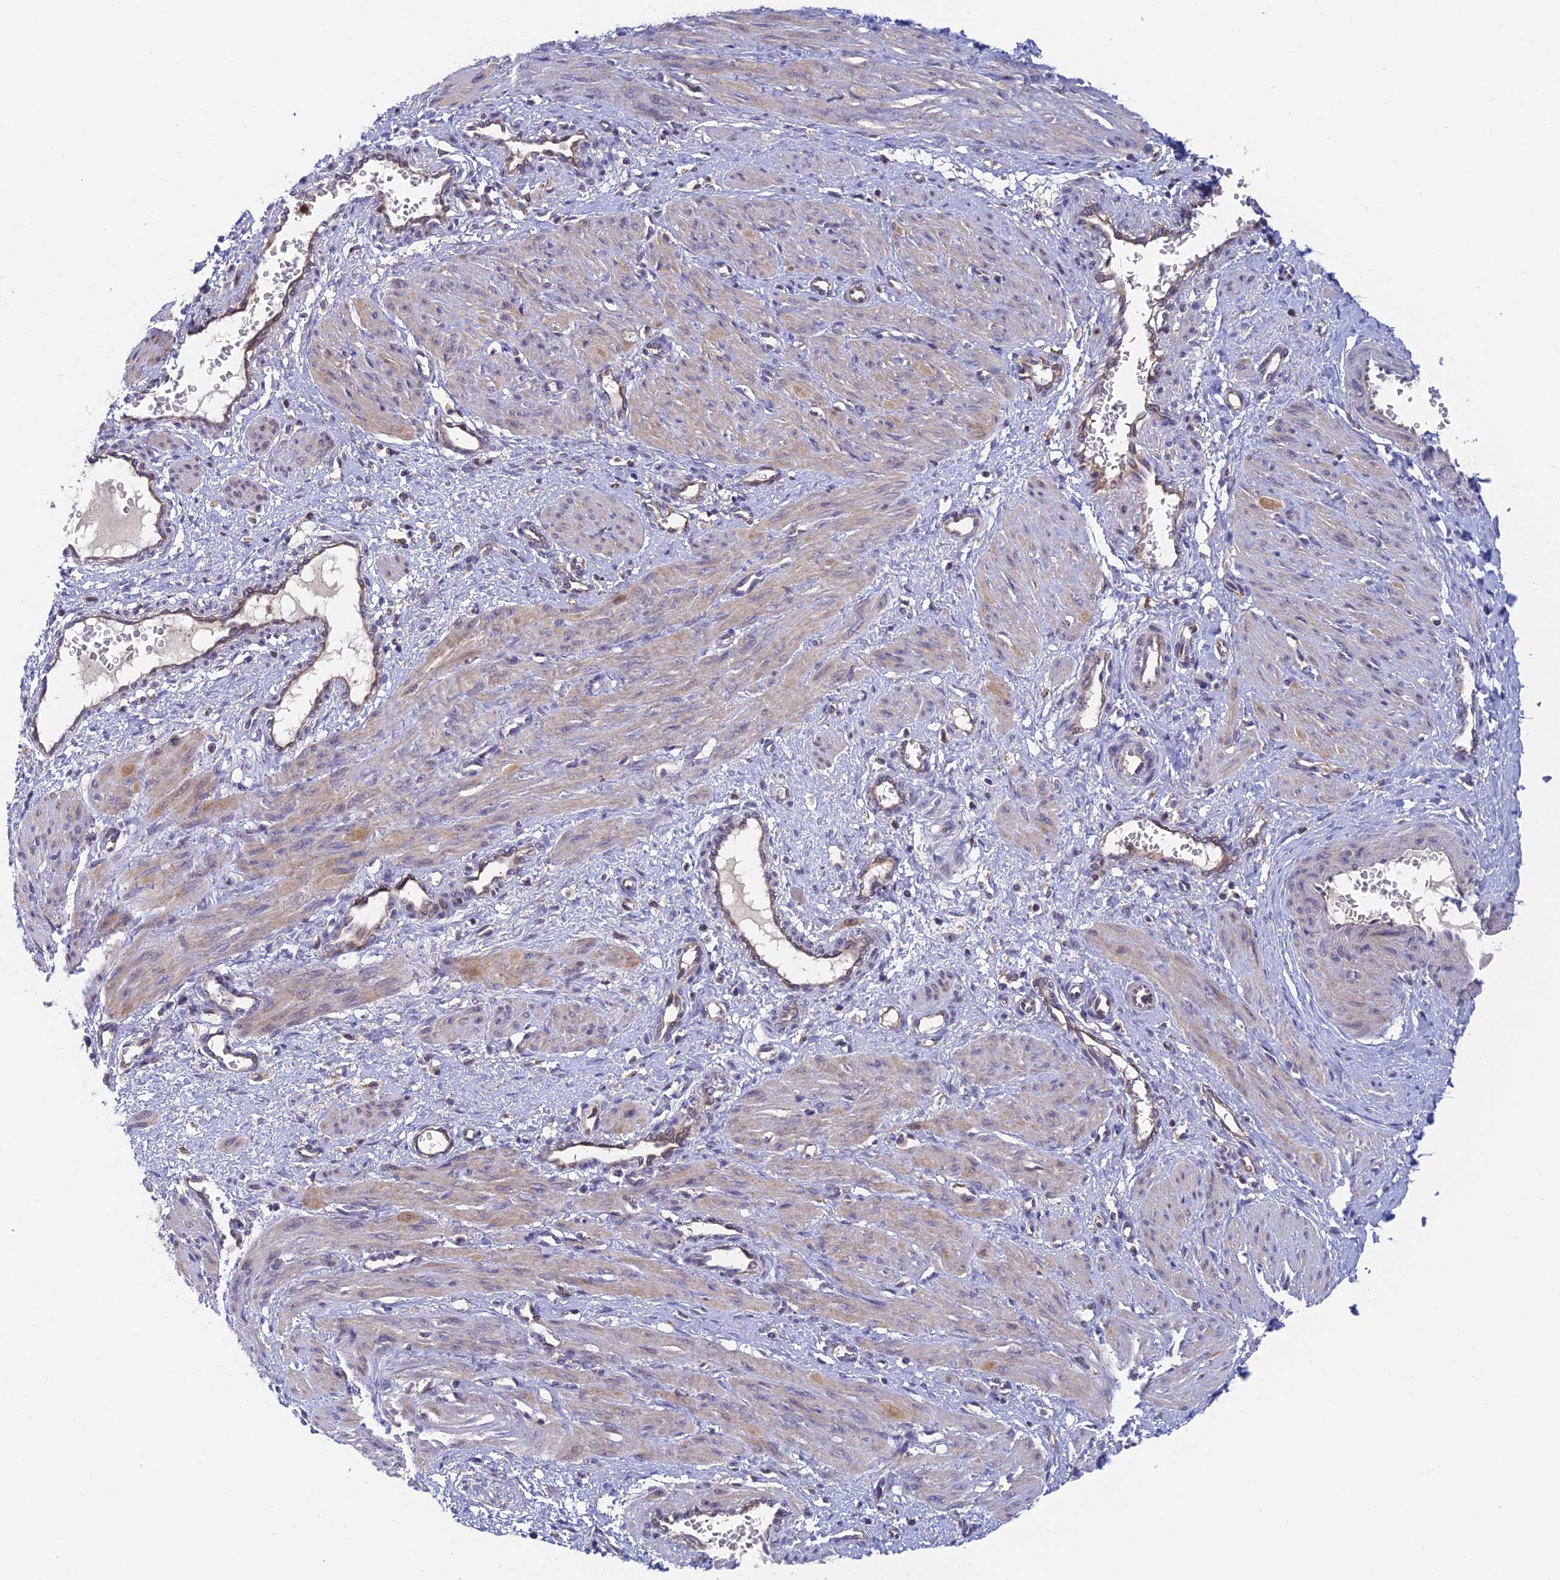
{"staining": {"intensity": "weak", "quantity": "25%-75%", "location": "cytoplasmic/membranous"}, "tissue": "smooth muscle", "cell_type": "Smooth muscle cells", "image_type": "normal", "snomed": [{"axis": "morphology", "description": "Normal tissue, NOS"}, {"axis": "topography", "description": "Endometrium"}], "caption": "This is an image of IHC staining of benign smooth muscle, which shows weak expression in the cytoplasmic/membranous of smooth muscle cells.", "gene": "IPO5", "patient": {"sex": "female", "age": 33}}